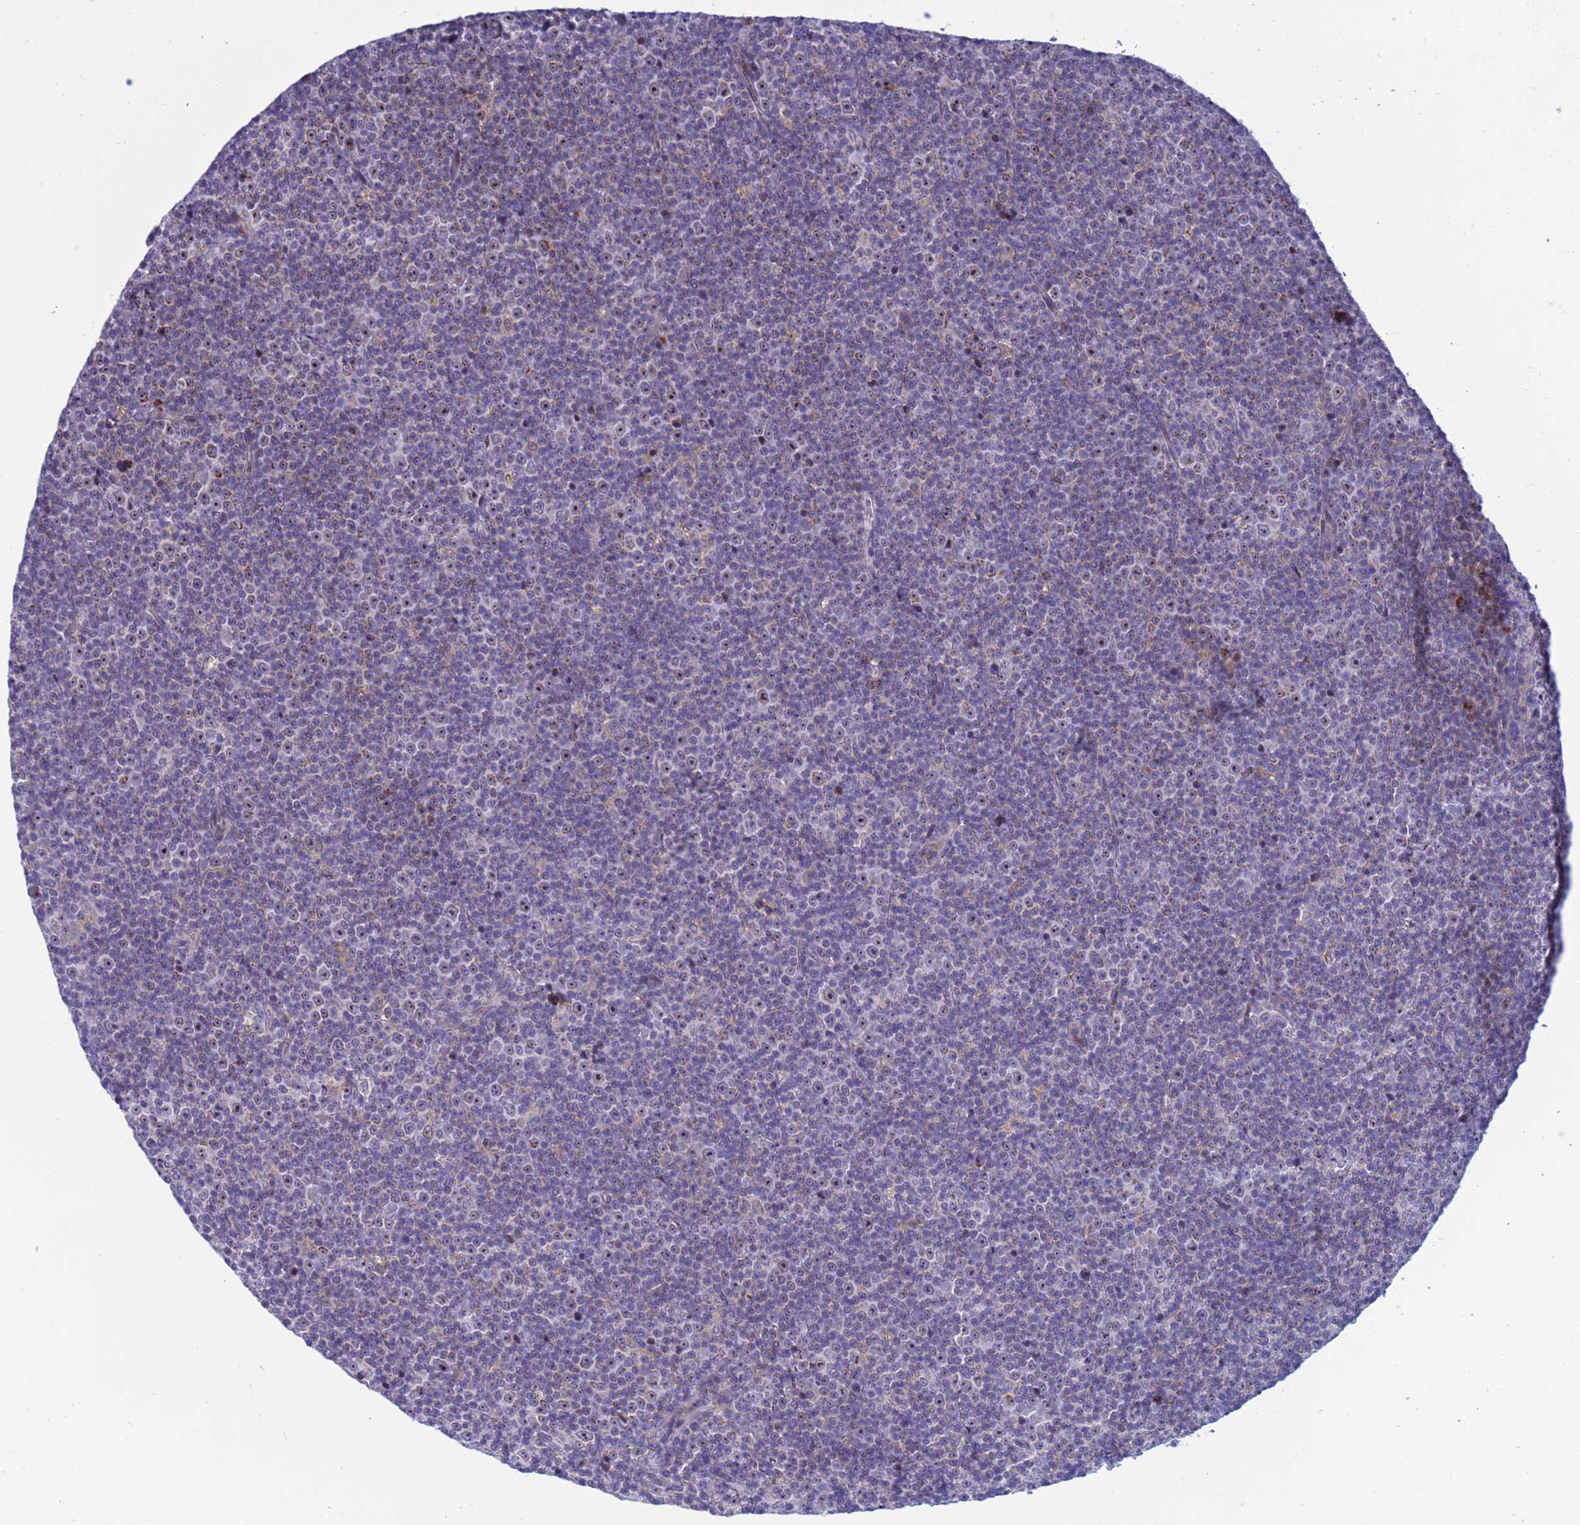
{"staining": {"intensity": "negative", "quantity": "none", "location": "none"}, "tissue": "lymphoma", "cell_type": "Tumor cells", "image_type": "cancer", "snomed": [{"axis": "morphology", "description": "Malignant lymphoma, non-Hodgkin's type, Low grade"}, {"axis": "topography", "description": "Lymph node"}], "caption": "Protein analysis of lymphoma shows no significant staining in tumor cells. (DAB immunohistochemistry (IHC) with hematoxylin counter stain).", "gene": "LRATD1", "patient": {"sex": "female", "age": 67}}